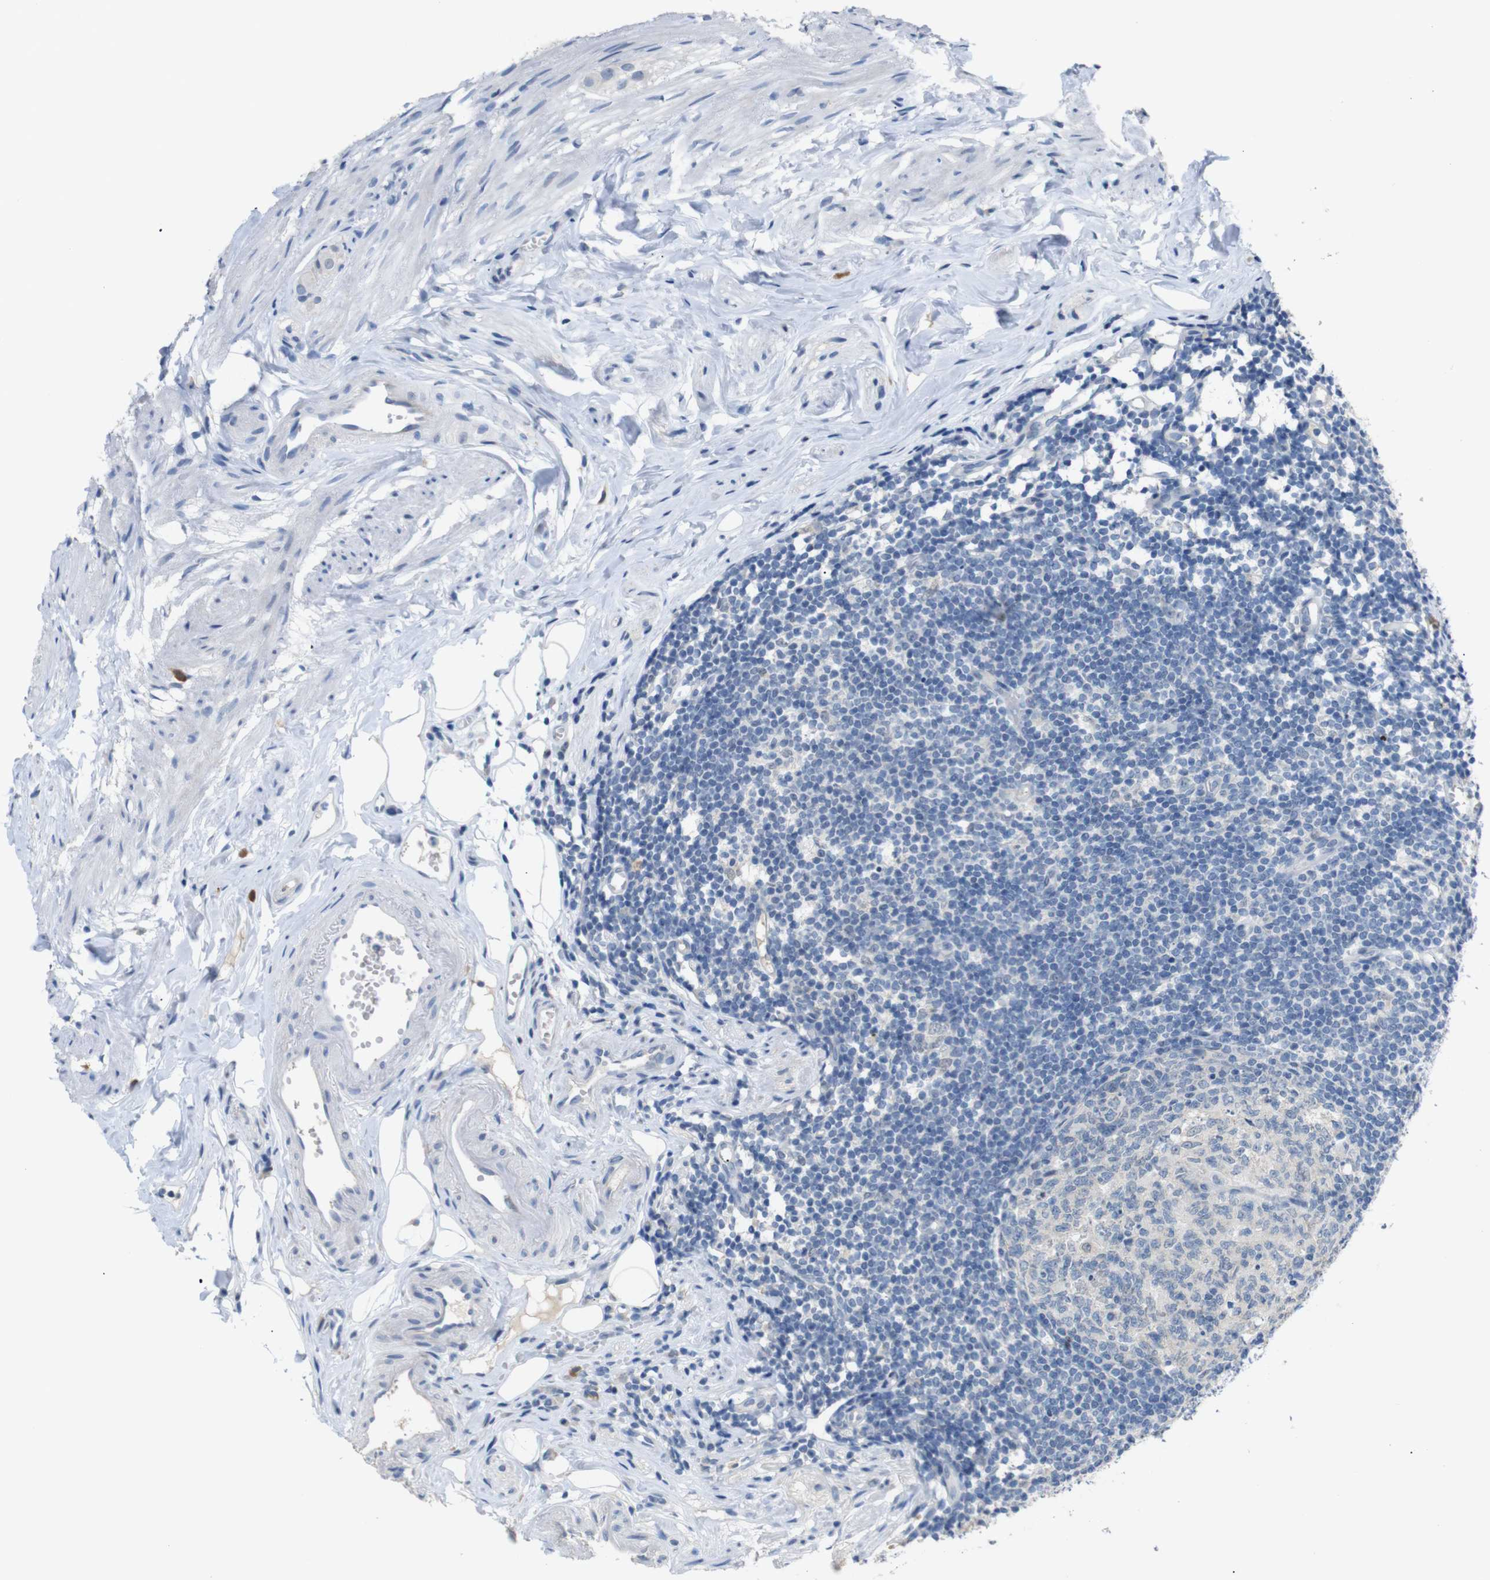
{"staining": {"intensity": "negative", "quantity": "none", "location": "none"}, "tissue": "appendix", "cell_type": "Glandular cells", "image_type": "normal", "snomed": [{"axis": "morphology", "description": "Normal tissue, NOS"}, {"axis": "topography", "description": "Appendix"}], "caption": "DAB (3,3'-diaminobenzidine) immunohistochemical staining of unremarkable appendix shows no significant expression in glandular cells. The staining is performed using DAB (3,3'-diaminobenzidine) brown chromogen with nuclei counter-stained in using hematoxylin.", "gene": "CHRM5", "patient": {"sex": "female", "age": 77}}